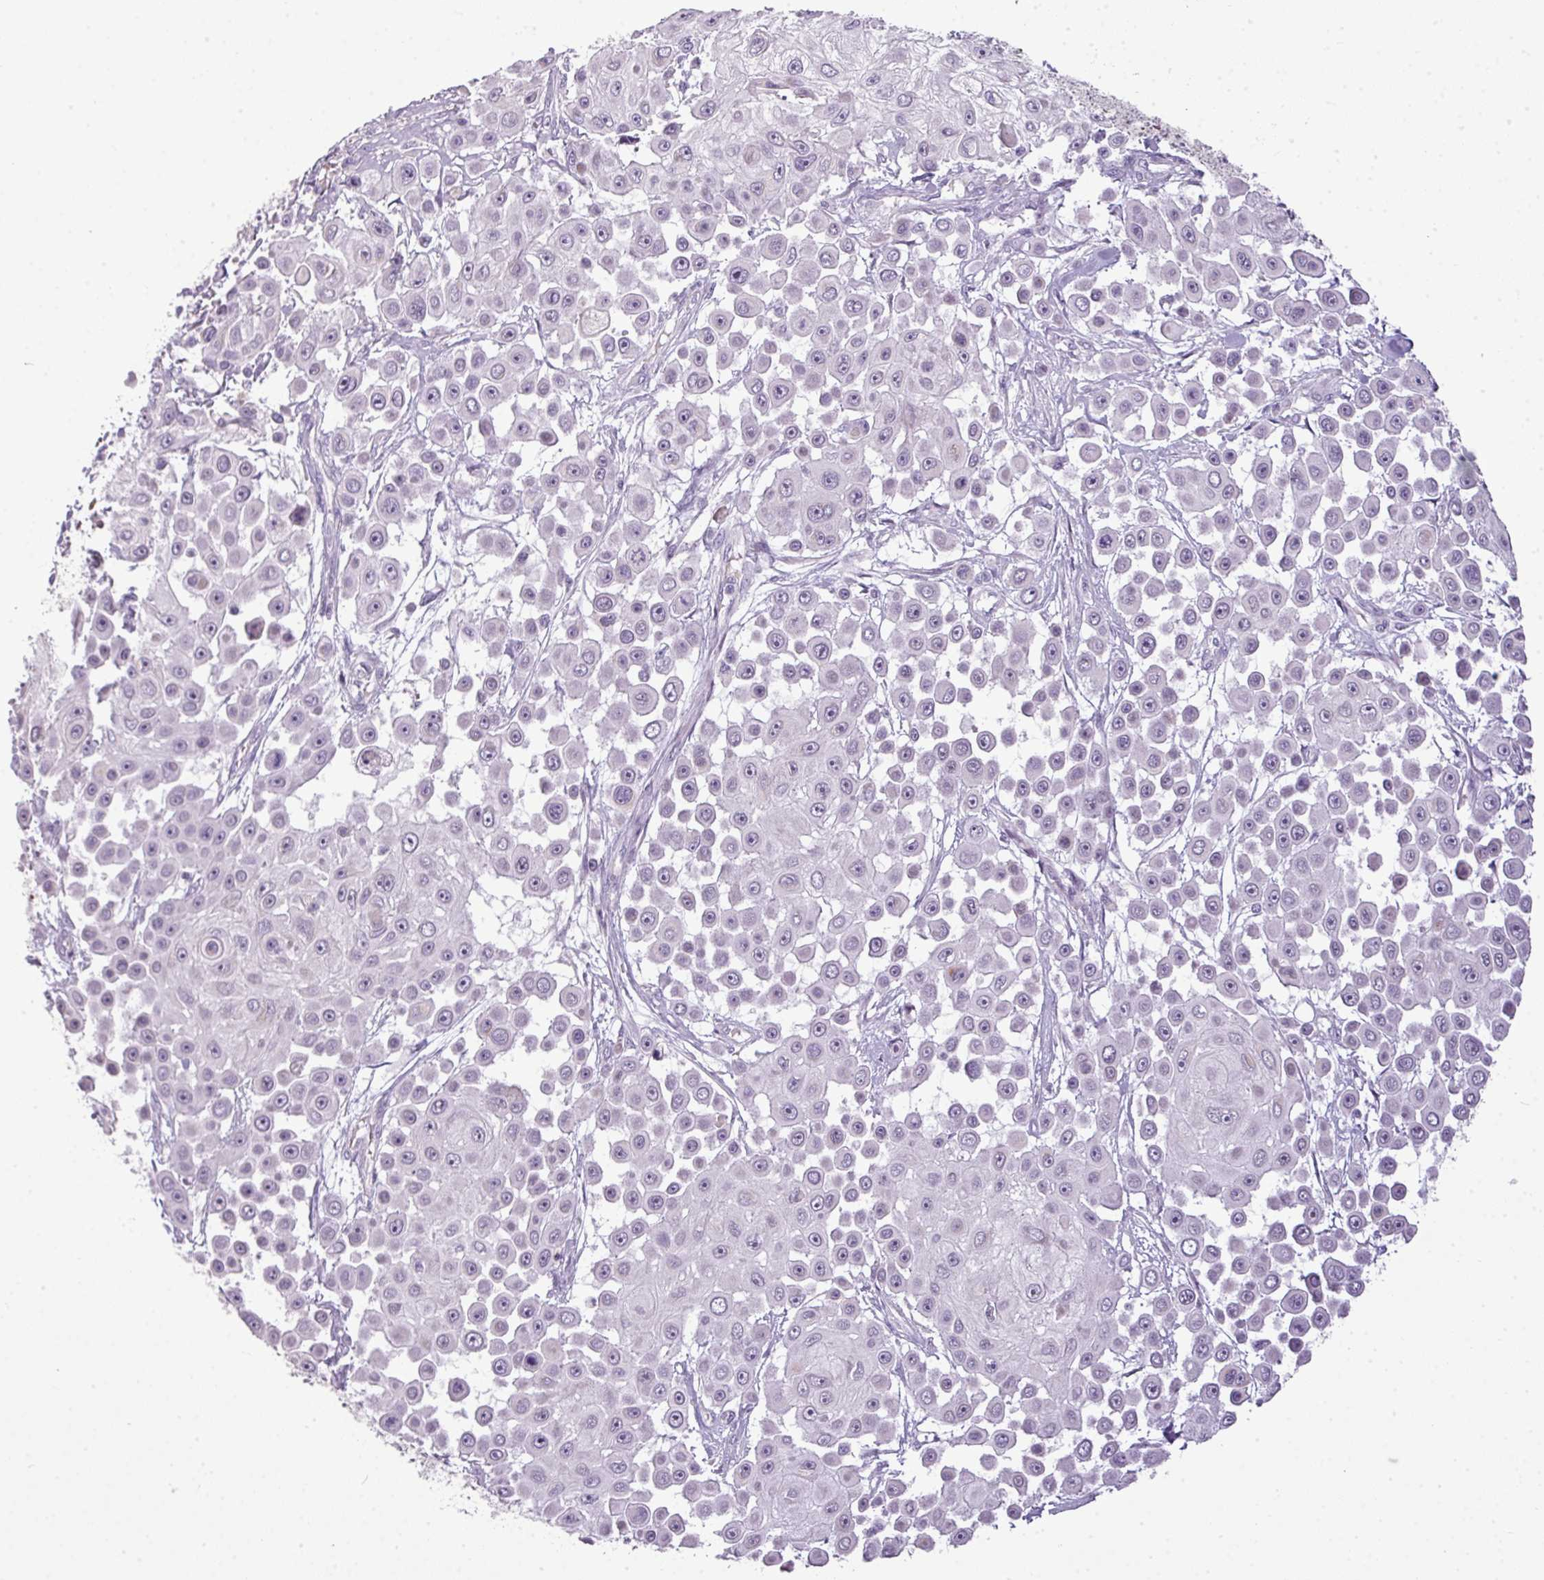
{"staining": {"intensity": "negative", "quantity": "none", "location": "none"}, "tissue": "skin cancer", "cell_type": "Tumor cells", "image_type": "cancer", "snomed": [{"axis": "morphology", "description": "Squamous cell carcinoma, NOS"}, {"axis": "topography", "description": "Skin"}], "caption": "Tumor cells are negative for protein expression in human squamous cell carcinoma (skin). The staining was performed using DAB to visualize the protein expression in brown, while the nuclei were stained in blue with hematoxylin (Magnification: 20x).", "gene": "C4B", "patient": {"sex": "male", "age": 67}}